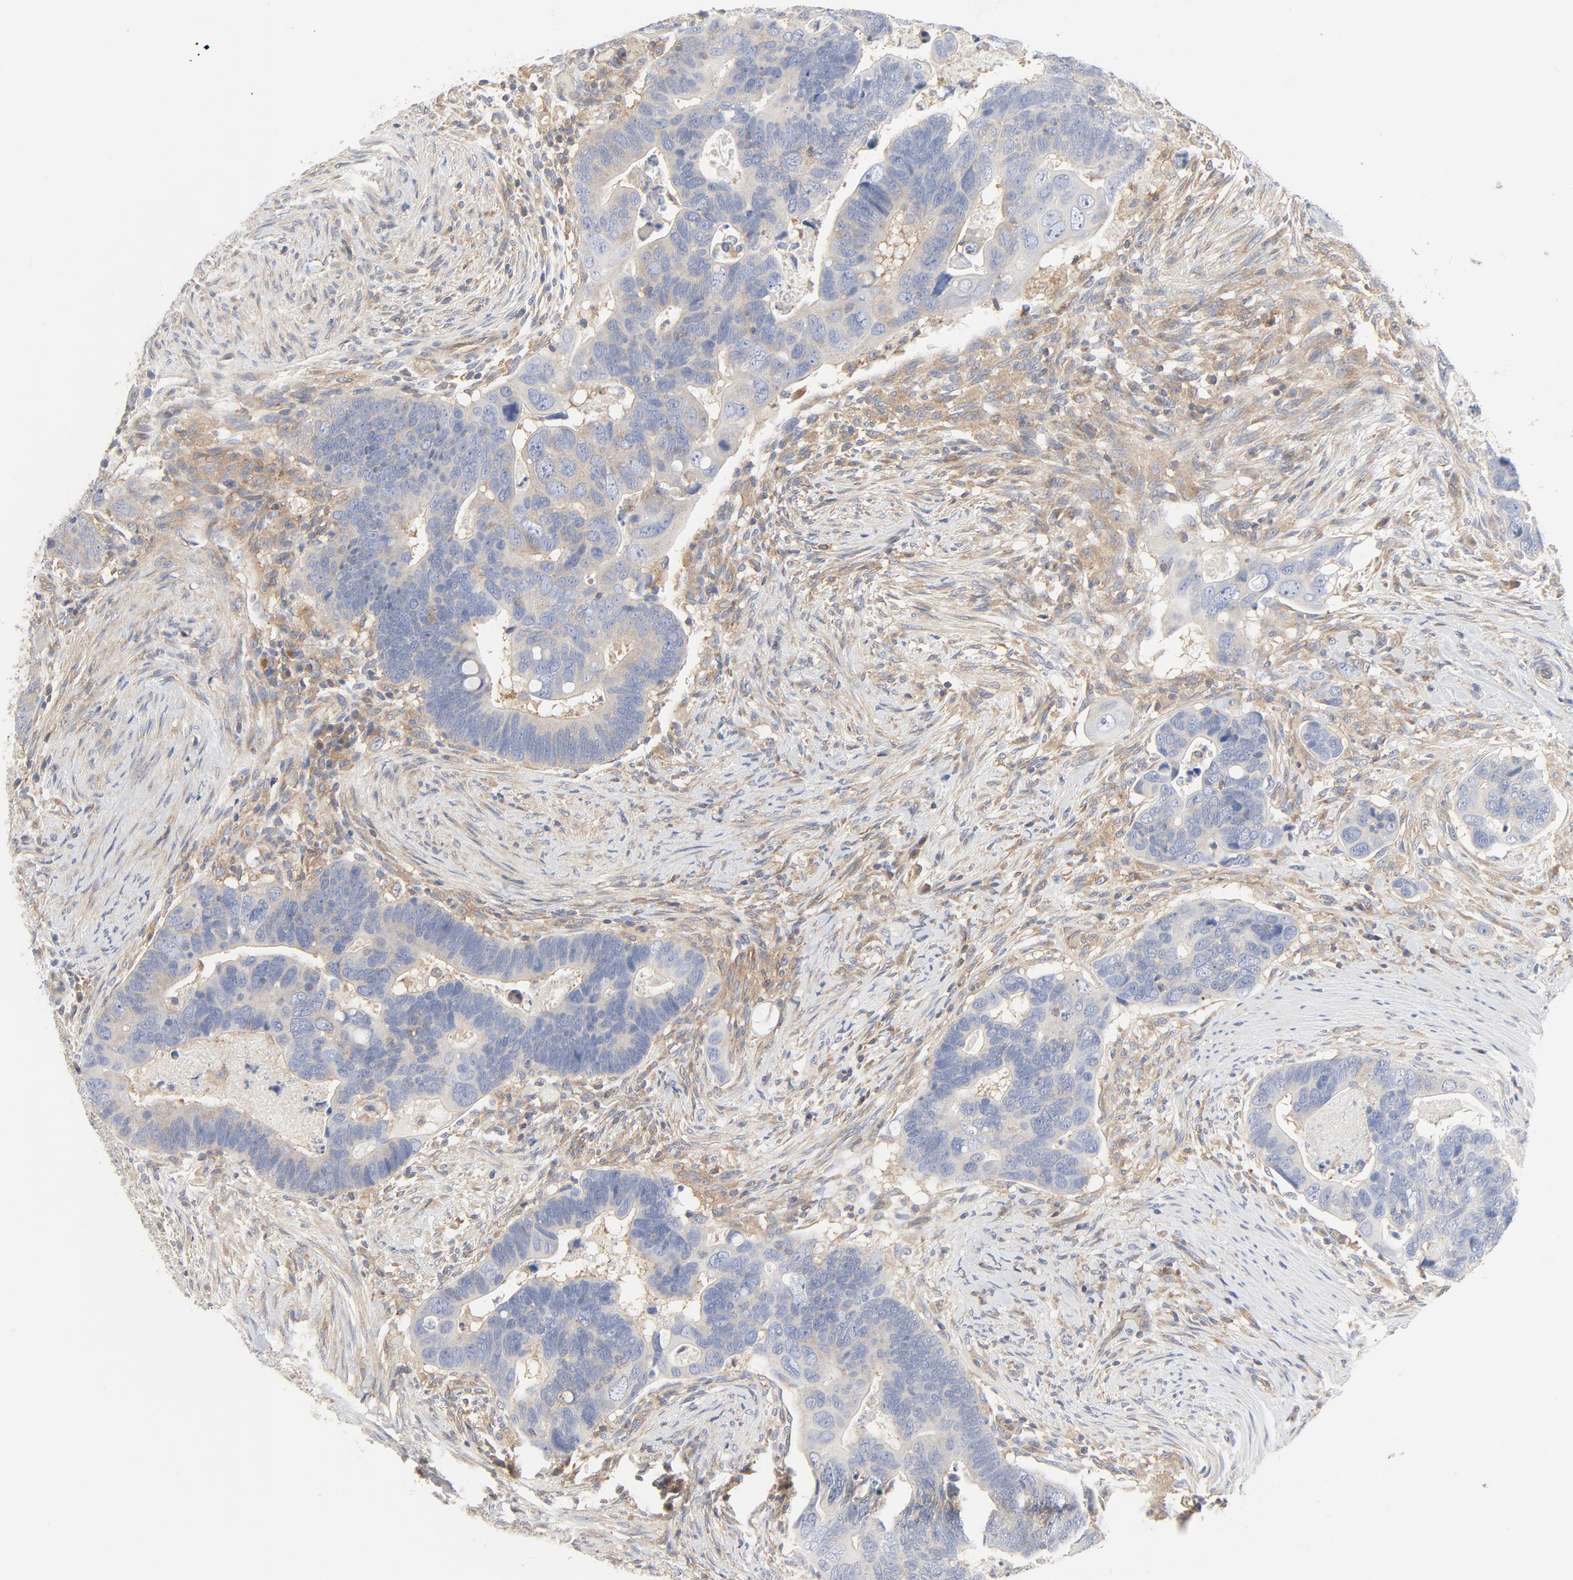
{"staining": {"intensity": "weak", "quantity": "<25%", "location": "cytoplasmic/membranous"}, "tissue": "colorectal cancer", "cell_type": "Tumor cells", "image_type": "cancer", "snomed": [{"axis": "morphology", "description": "Adenocarcinoma, NOS"}, {"axis": "topography", "description": "Rectum"}], "caption": "There is no significant positivity in tumor cells of colorectal cancer.", "gene": "RABEP1", "patient": {"sex": "male", "age": 53}}